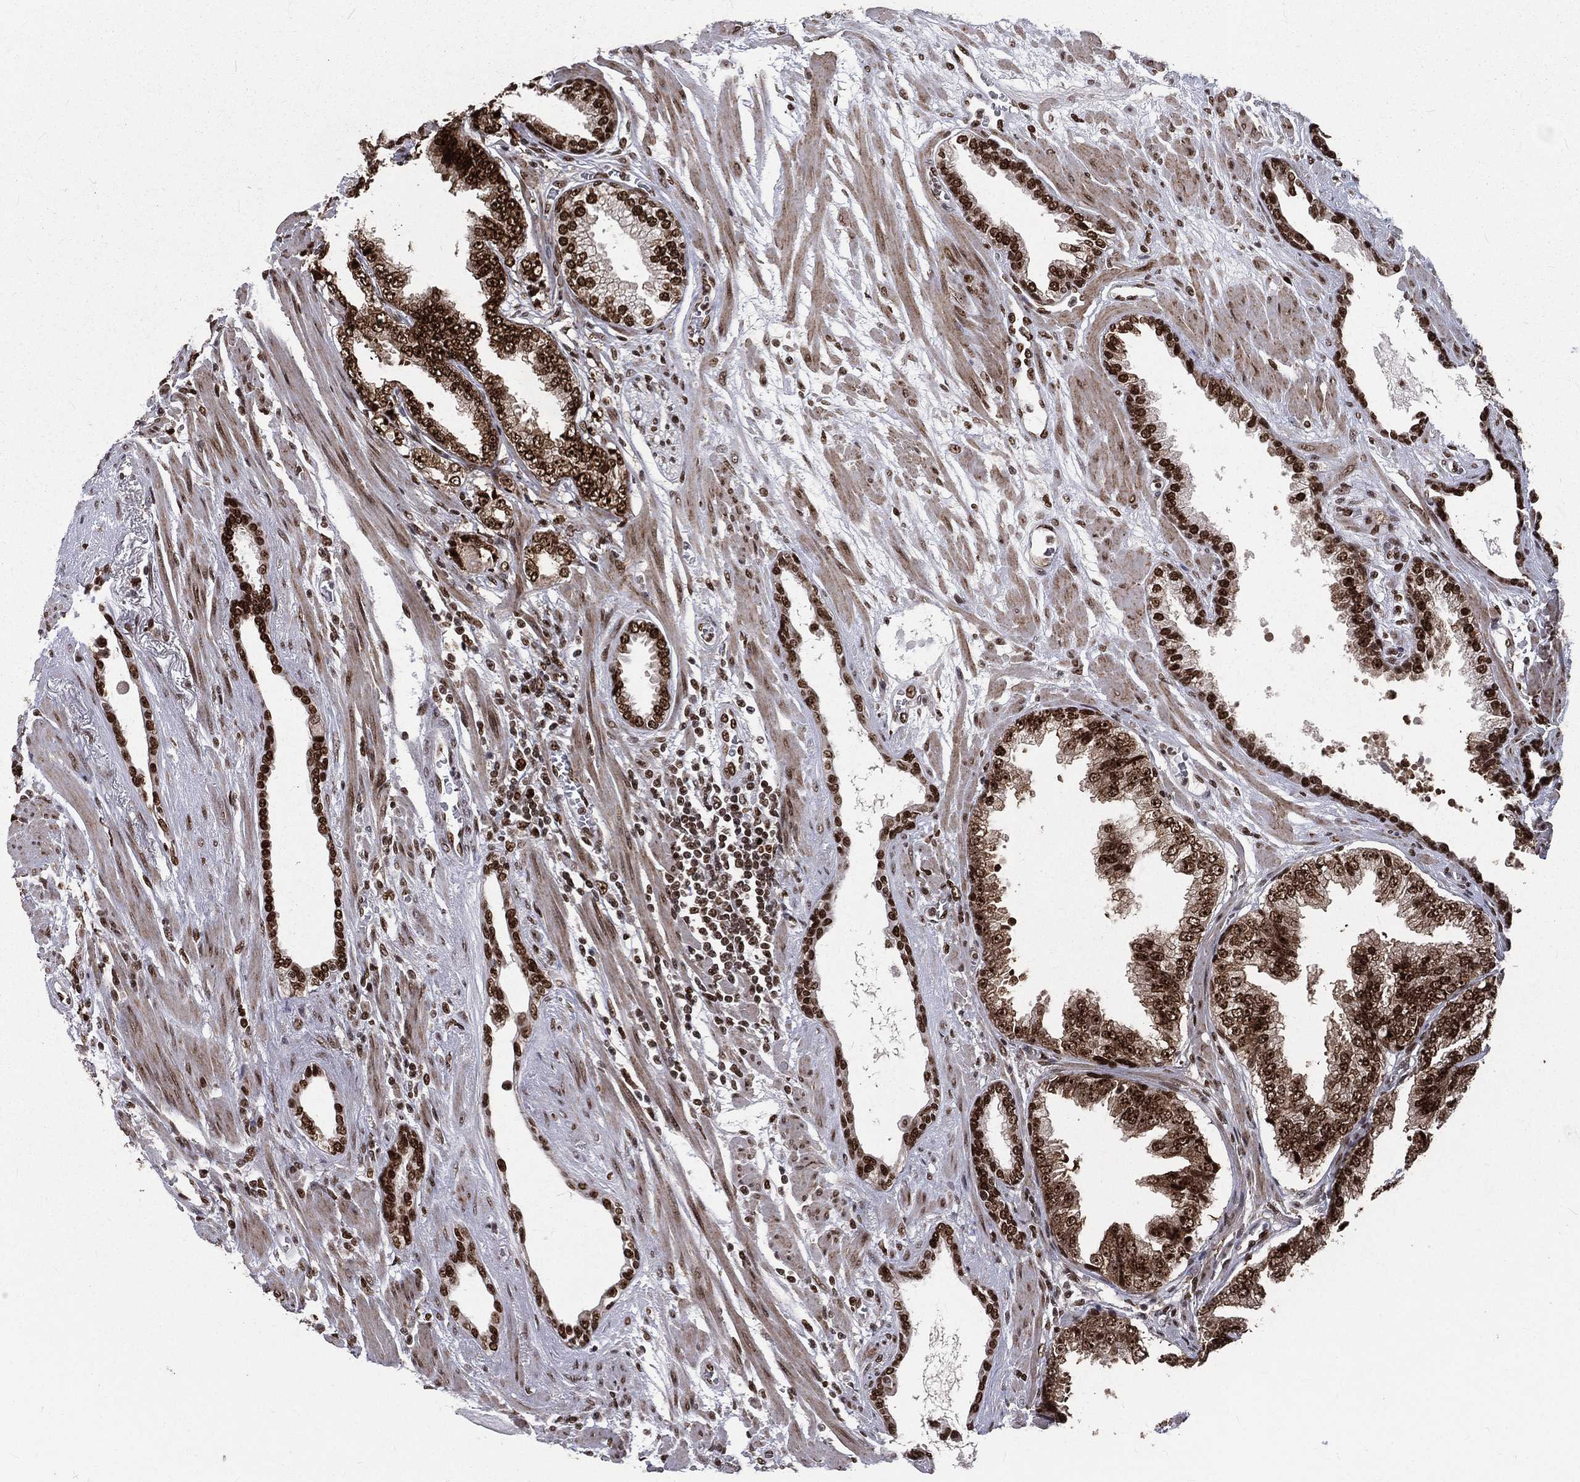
{"staining": {"intensity": "strong", "quantity": ">75%", "location": "nuclear"}, "tissue": "prostate cancer", "cell_type": "Tumor cells", "image_type": "cancer", "snomed": [{"axis": "morphology", "description": "Adenocarcinoma, Low grade"}, {"axis": "topography", "description": "Prostate"}], "caption": "IHC of human prostate low-grade adenocarcinoma demonstrates high levels of strong nuclear staining in approximately >75% of tumor cells.", "gene": "POLB", "patient": {"sex": "male", "age": 69}}